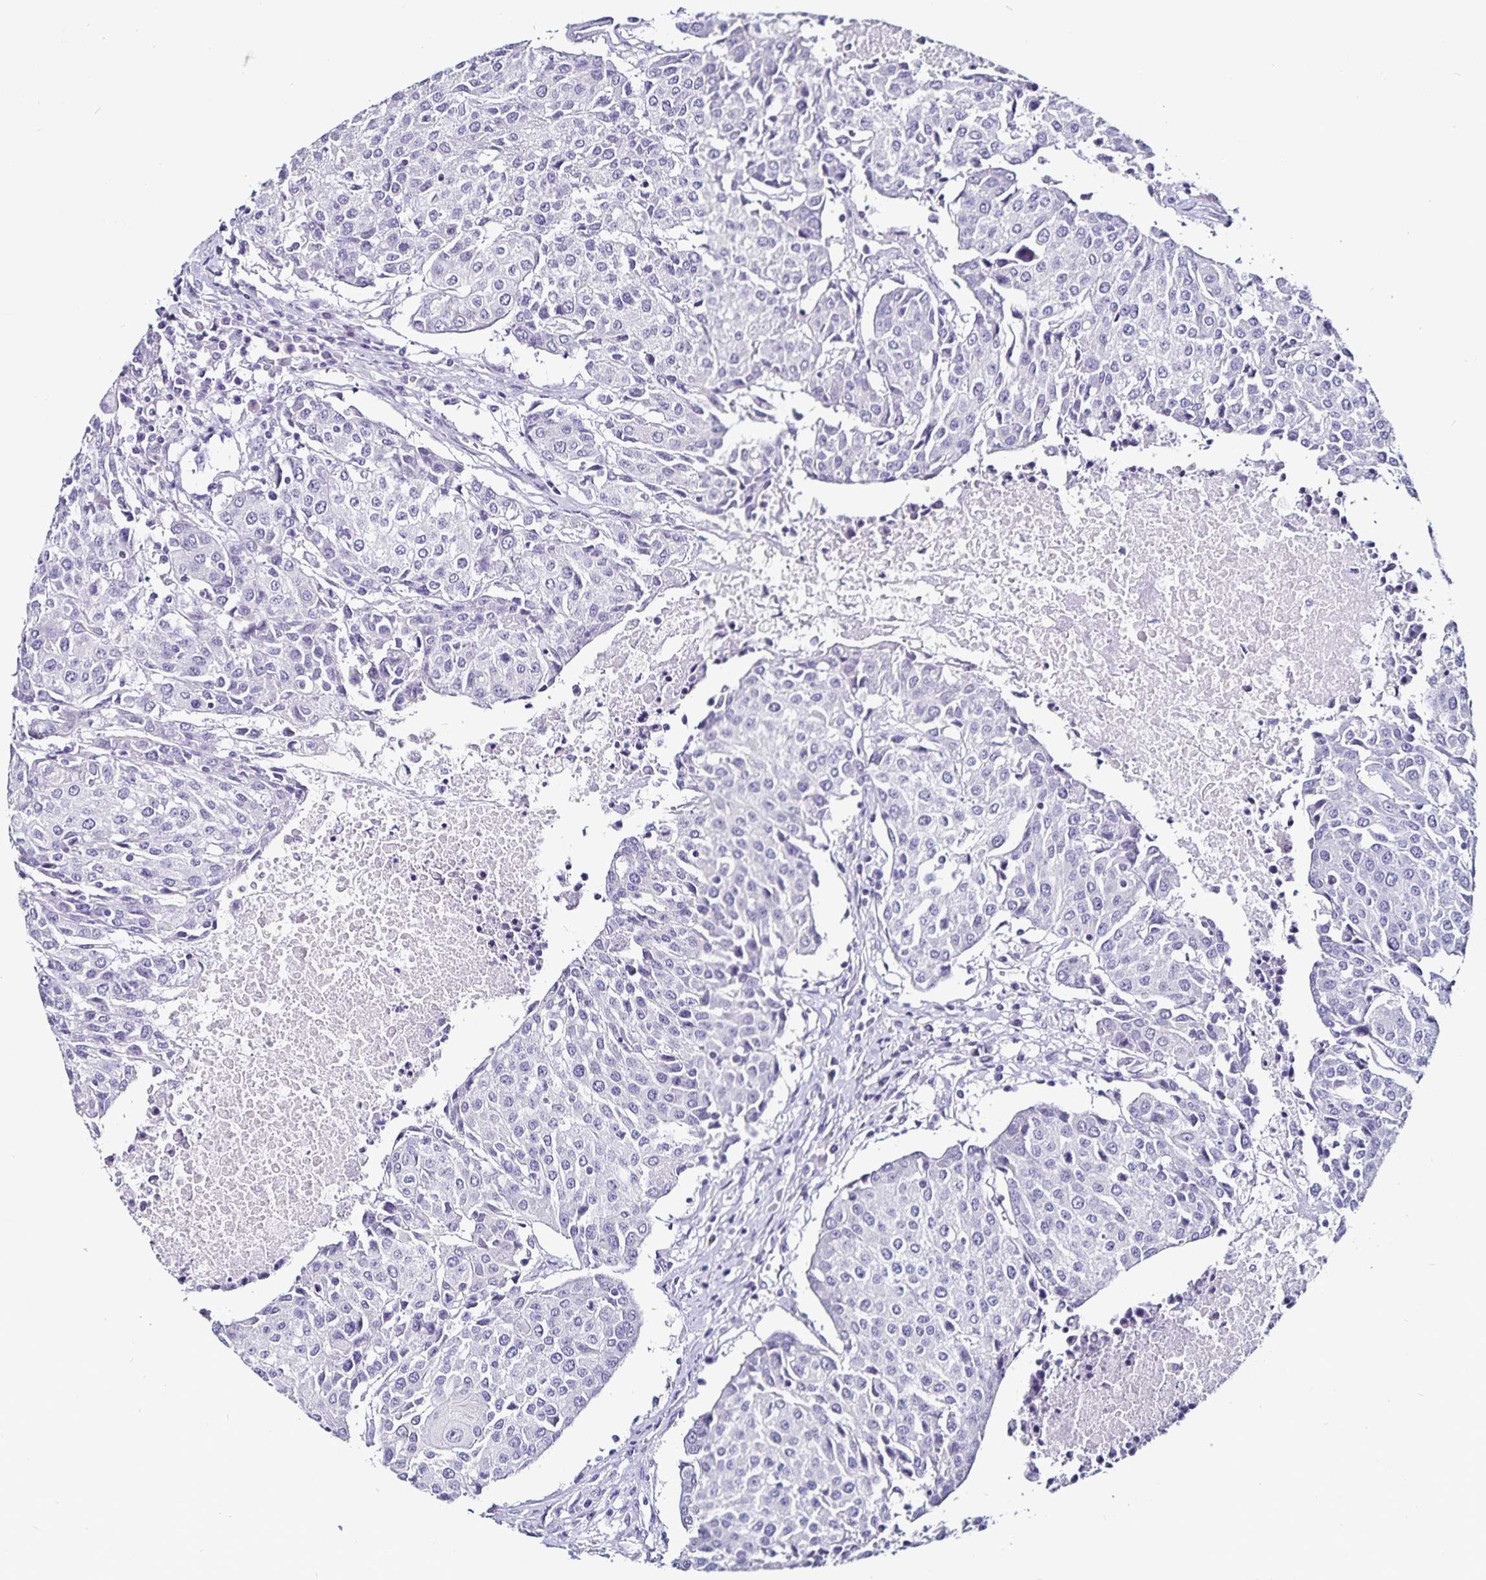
{"staining": {"intensity": "negative", "quantity": "none", "location": "none"}, "tissue": "urothelial cancer", "cell_type": "Tumor cells", "image_type": "cancer", "snomed": [{"axis": "morphology", "description": "Urothelial carcinoma, High grade"}, {"axis": "topography", "description": "Urinary bladder"}], "caption": "Immunohistochemical staining of urothelial carcinoma (high-grade) reveals no significant staining in tumor cells. The staining is performed using DAB (3,3'-diaminobenzidine) brown chromogen with nuclei counter-stained in using hematoxylin.", "gene": "TSPAN7", "patient": {"sex": "female", "age": 85}}